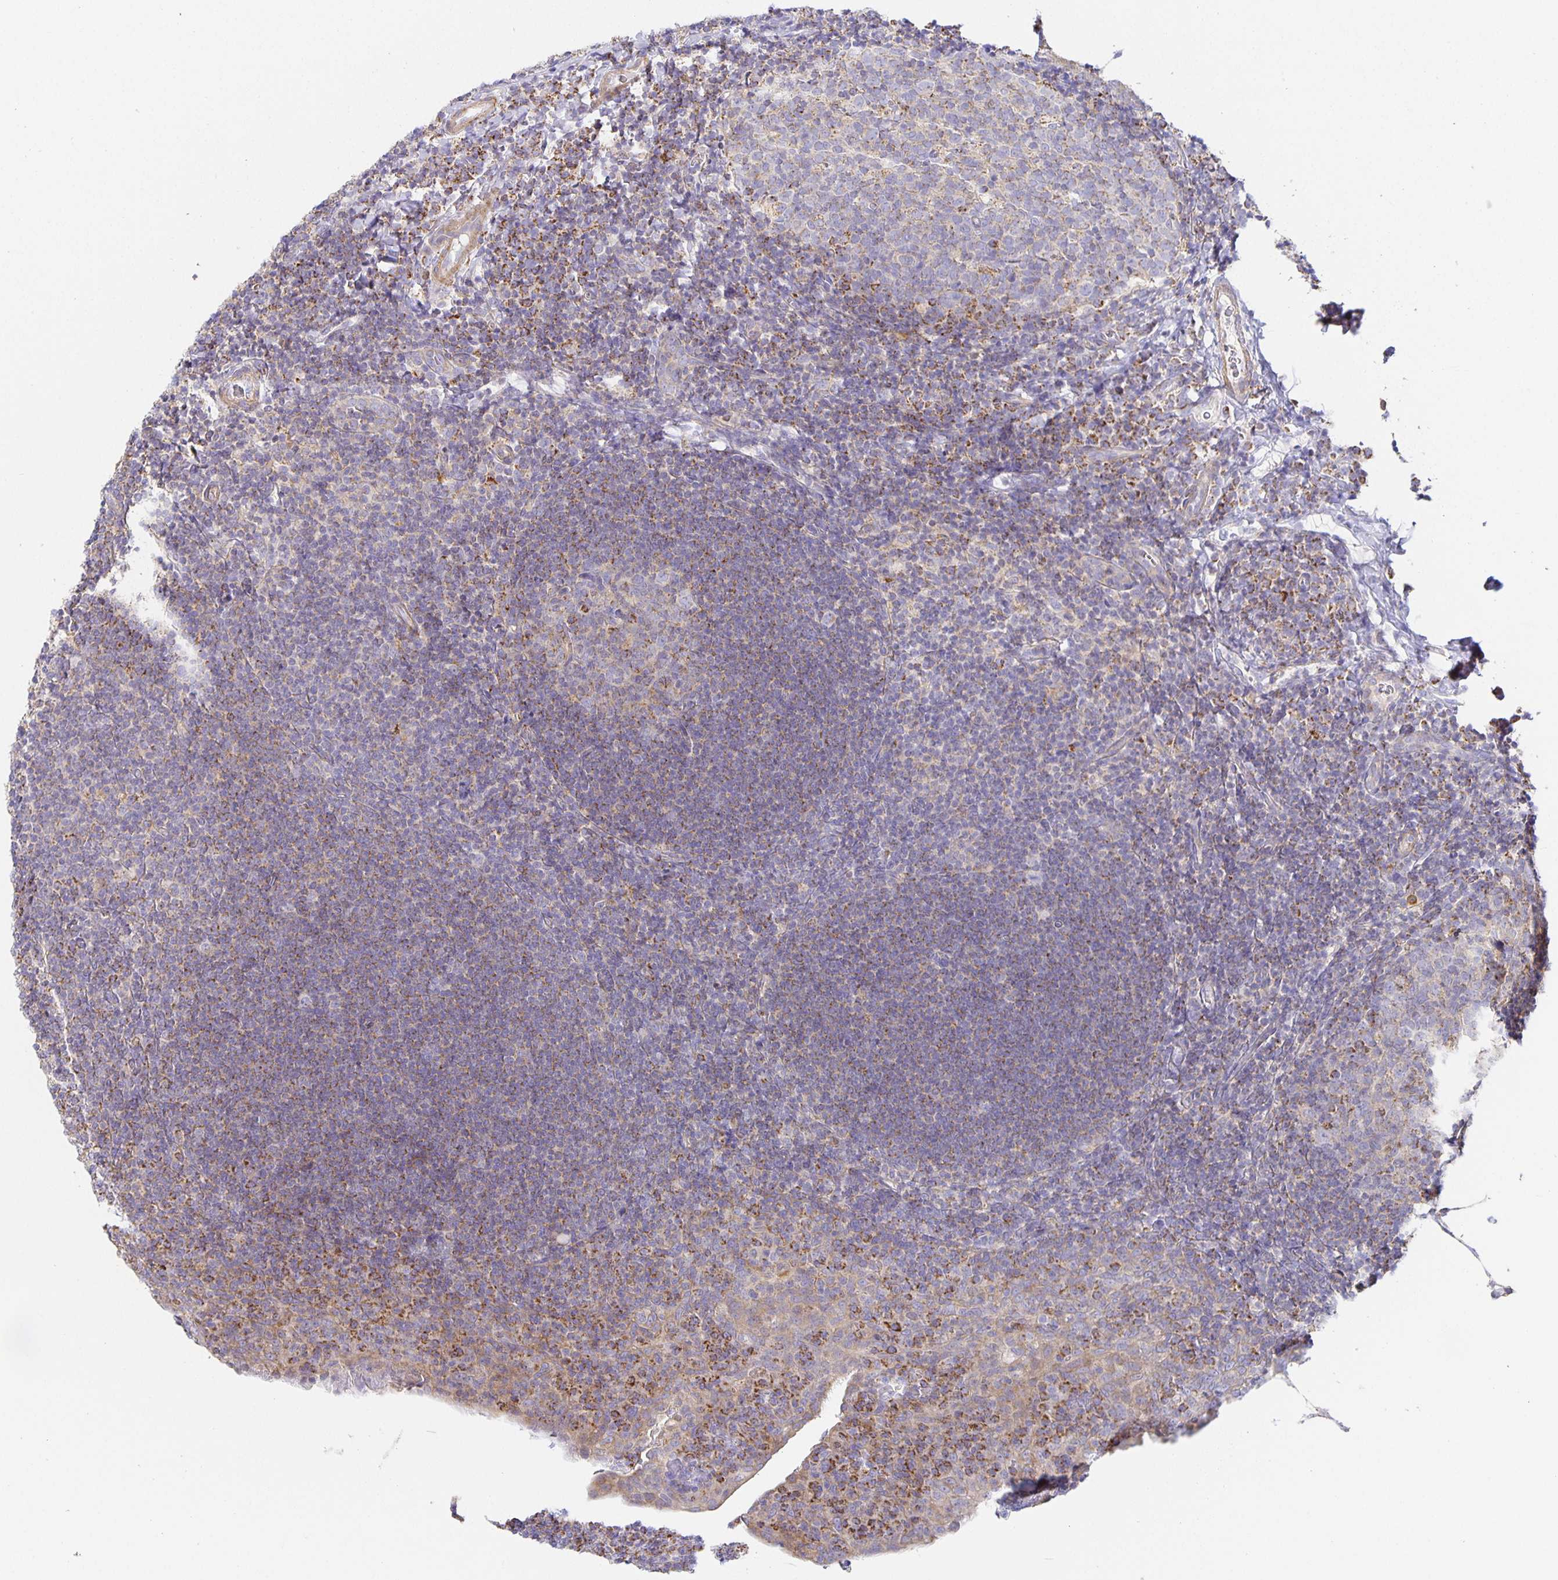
{"staining": {"intensity": "moderate", "quantity": "<25%", "location": "cytoplasmic/membranous"}, "tissue": "tonsil", "cell_type": "Germinal center cells", "image_type": "normal", "snomed": [{"axis": "morphology", "description": "Normal tissue, NOS"}, {"axis": "topography", "description": "Tonsil"}], "caption": "Protein staining of benign tonsil reveals moderate cytoplasmic/membranous positivity in about <25% of germinal center cells. The staining was performed using DAB (3,3'-diaminobenzidine), with brown indicating positive protein expression. Nuclei are stained blue with hematoxylin.", "gene": "FLRT3", "patient": {"sex": "male", "age": 17}}